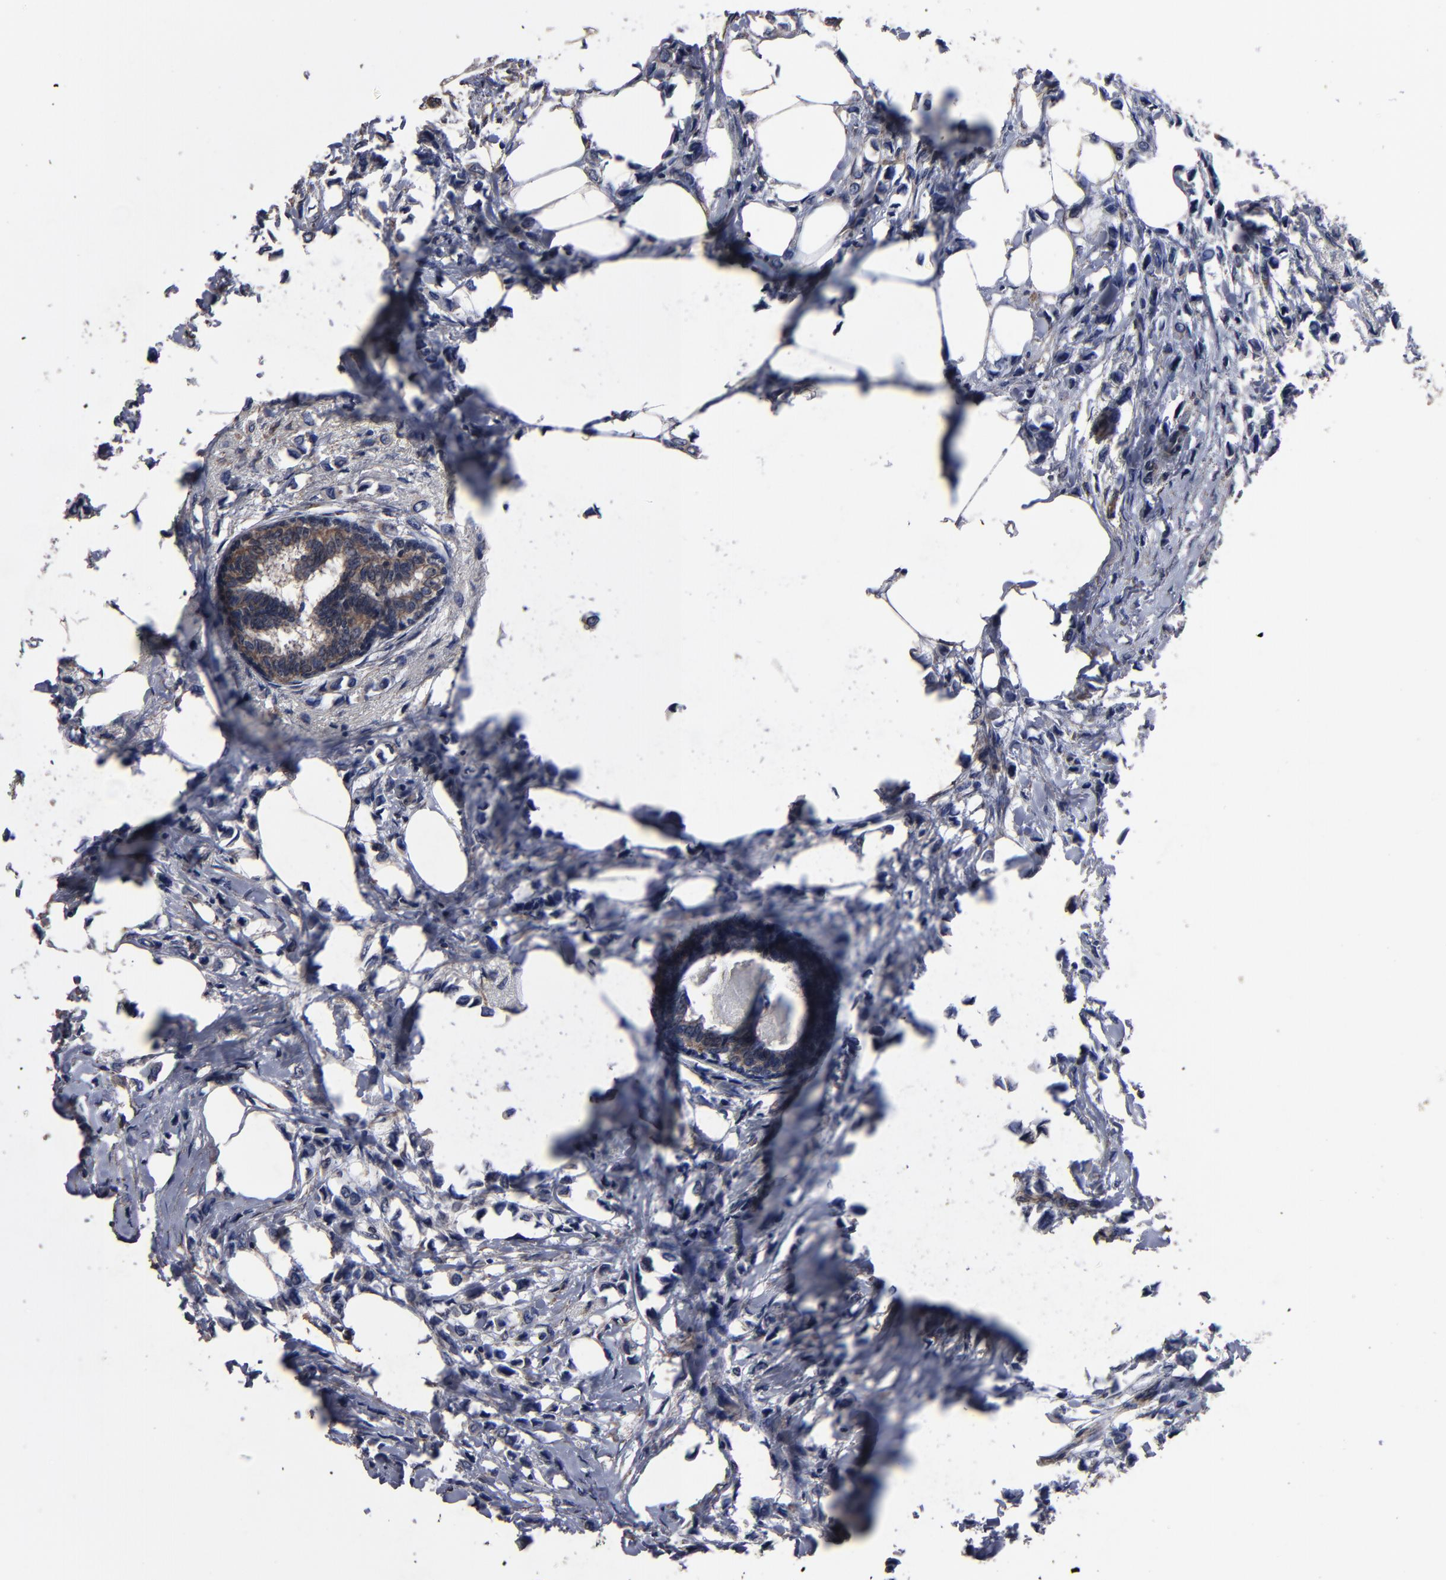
{"staining": {"intensity": "negative", "quantity": "none", "location": "none"}, "tissue": "breast cancer", "cell_type": "Tumor cells", "image_type": "cancer", "snomed": [{"axis": "morphology", "description": "Lobular carcinoma"}, {"axis": "topography", "description": "Breast"}], "caption": "Immunohistochemistry (IHC) photomicrograph of breast cancer (lobular carcinoma) stained for a protein (brown), which reveals no positivity in tumor cells.", "gene": "DMD", "patient": {"sex": "female", "age": 51}}